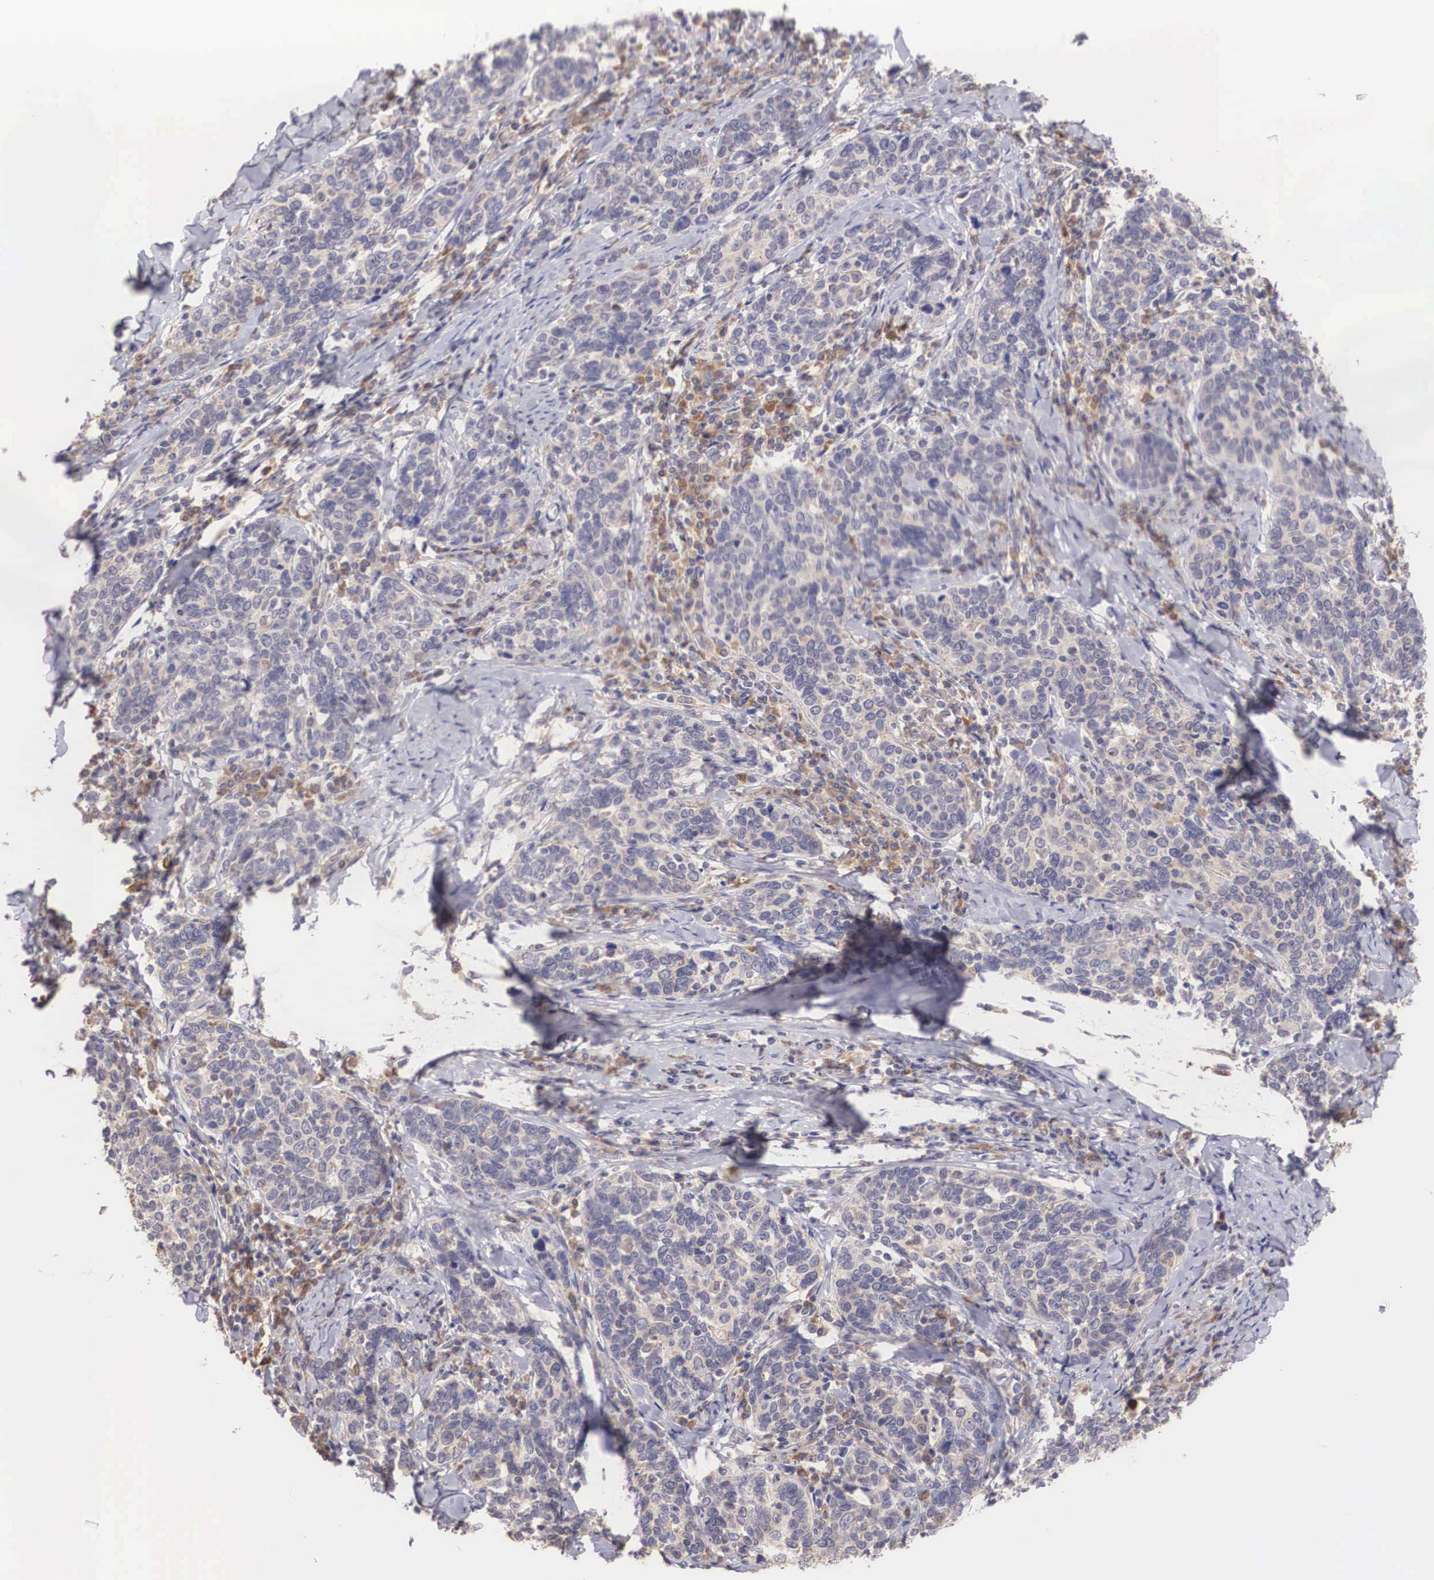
{"staining": {"intensity": "weak", "quantity": "25%-75%", "location": "cytoplasmic/membranous"}, "tissue": "cervical cancer", "cell_type": "Tumor cells", "image_type": "cancer", "snomed": [{"axis": "morphology", "description": "Squamous cell carcinoma, NOS"}, {"axis": "topography", "description": "Cervix"}], "caption": "A photomicrograph of human cervical cancer stained for a protein demonstrates weak cytoplasmic/membranous brown staining in tumor cells.", "gene": "DNAJB7", "patient": {"sex": "female", "age": 41}}